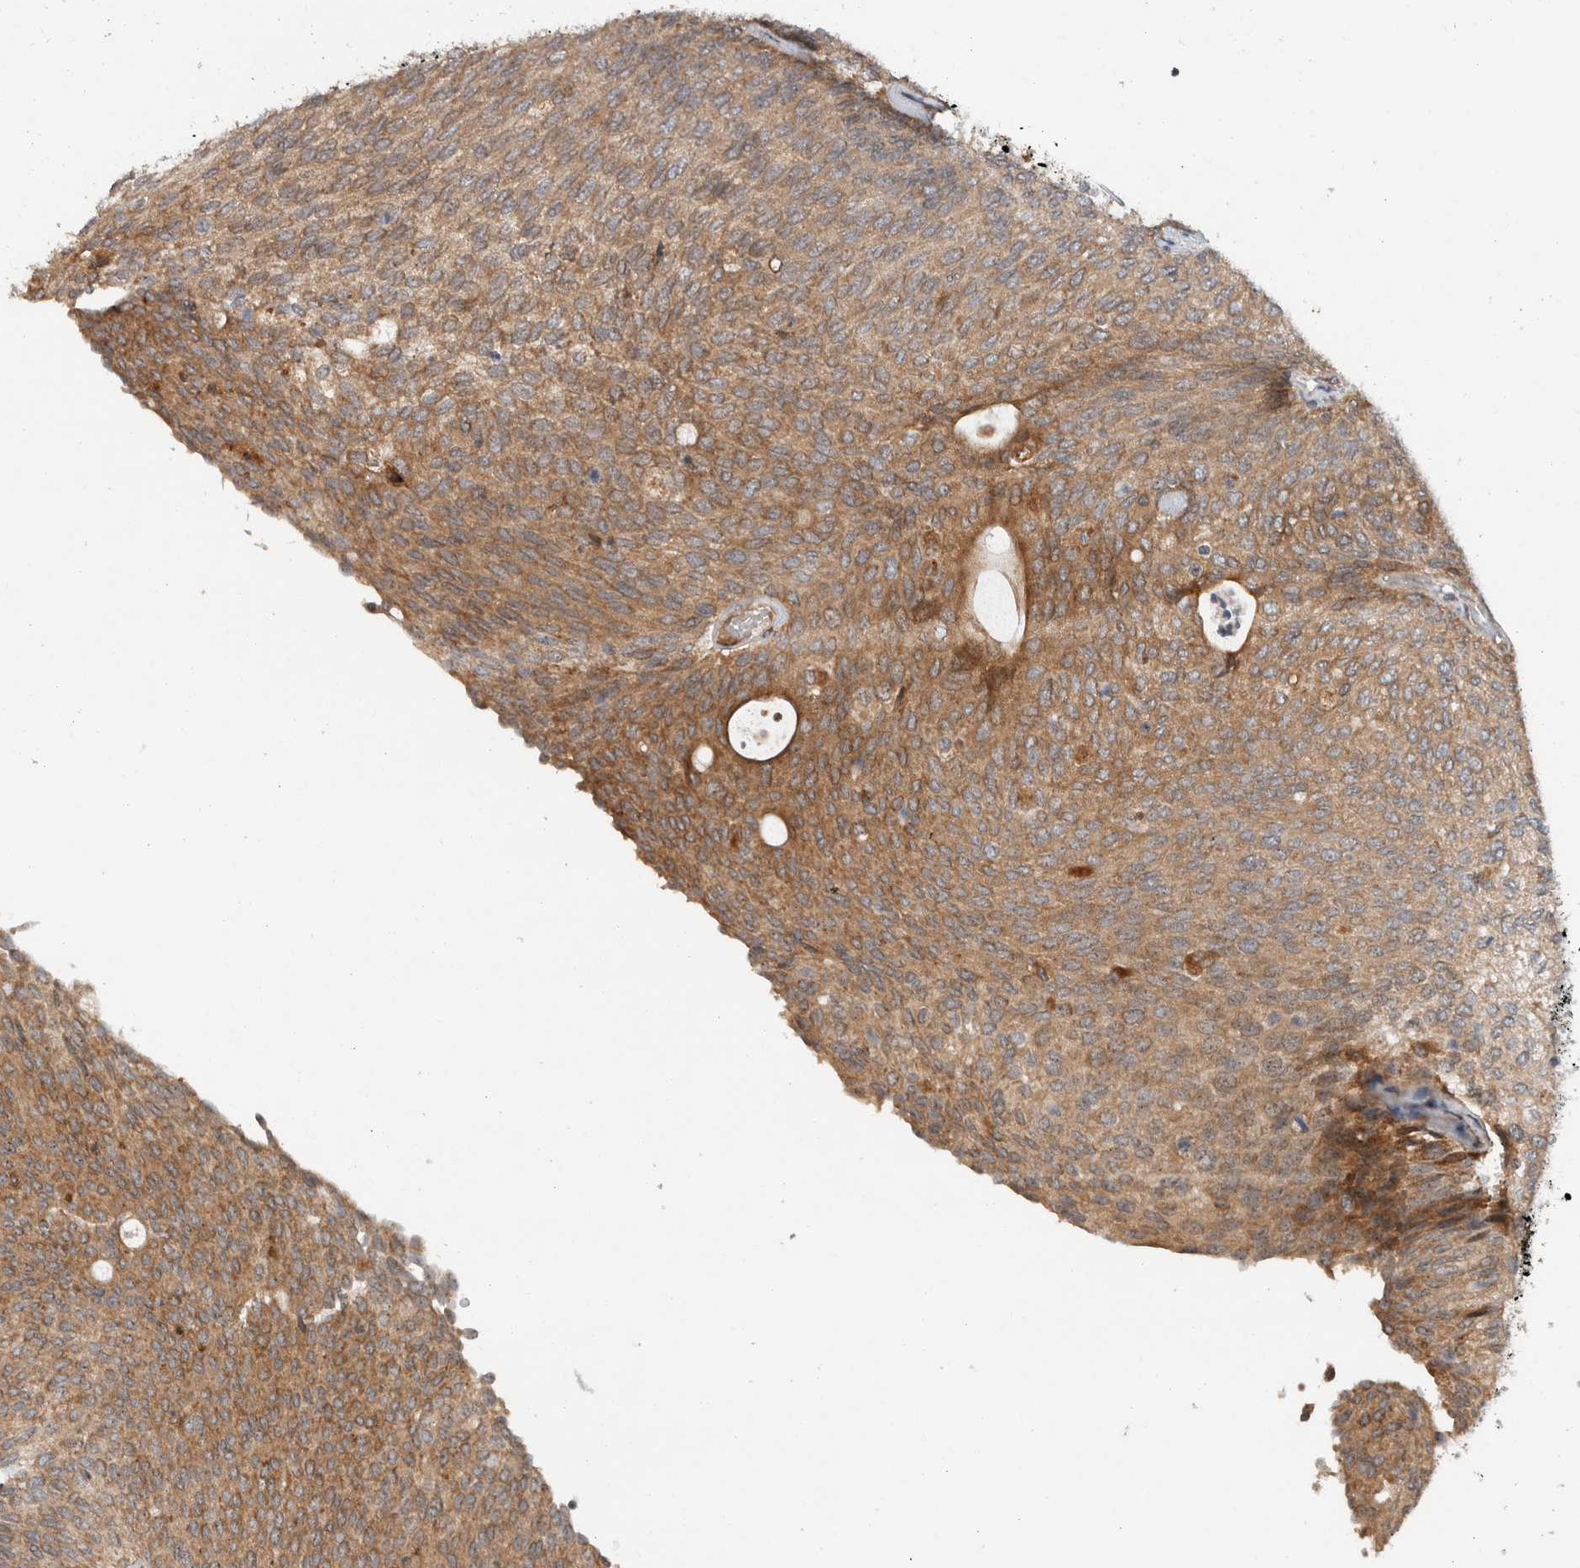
{"staining": {"intensity": "moderate", "quantity": "25%-75%", "location": "cytoplasmic/membranous"}, "tissue": "urothelial cancer", "cell_type": "Tumor cells", "image_type": "cancer", "snomed": [{"axis": "morphology", "description": "Urothelial carcinoma, Low grade"}, {"axis": "topography", "description": "Urinary bladder"}], "caption": "Moderate cytoplasmic/membranous expression for a protein is identified in about 25%-75% of tumor cells of urothelial cancer using immunohistochemistry (IHC).", "gene": "GPR137B", "patient": {"sex": "female", "age": 79}}